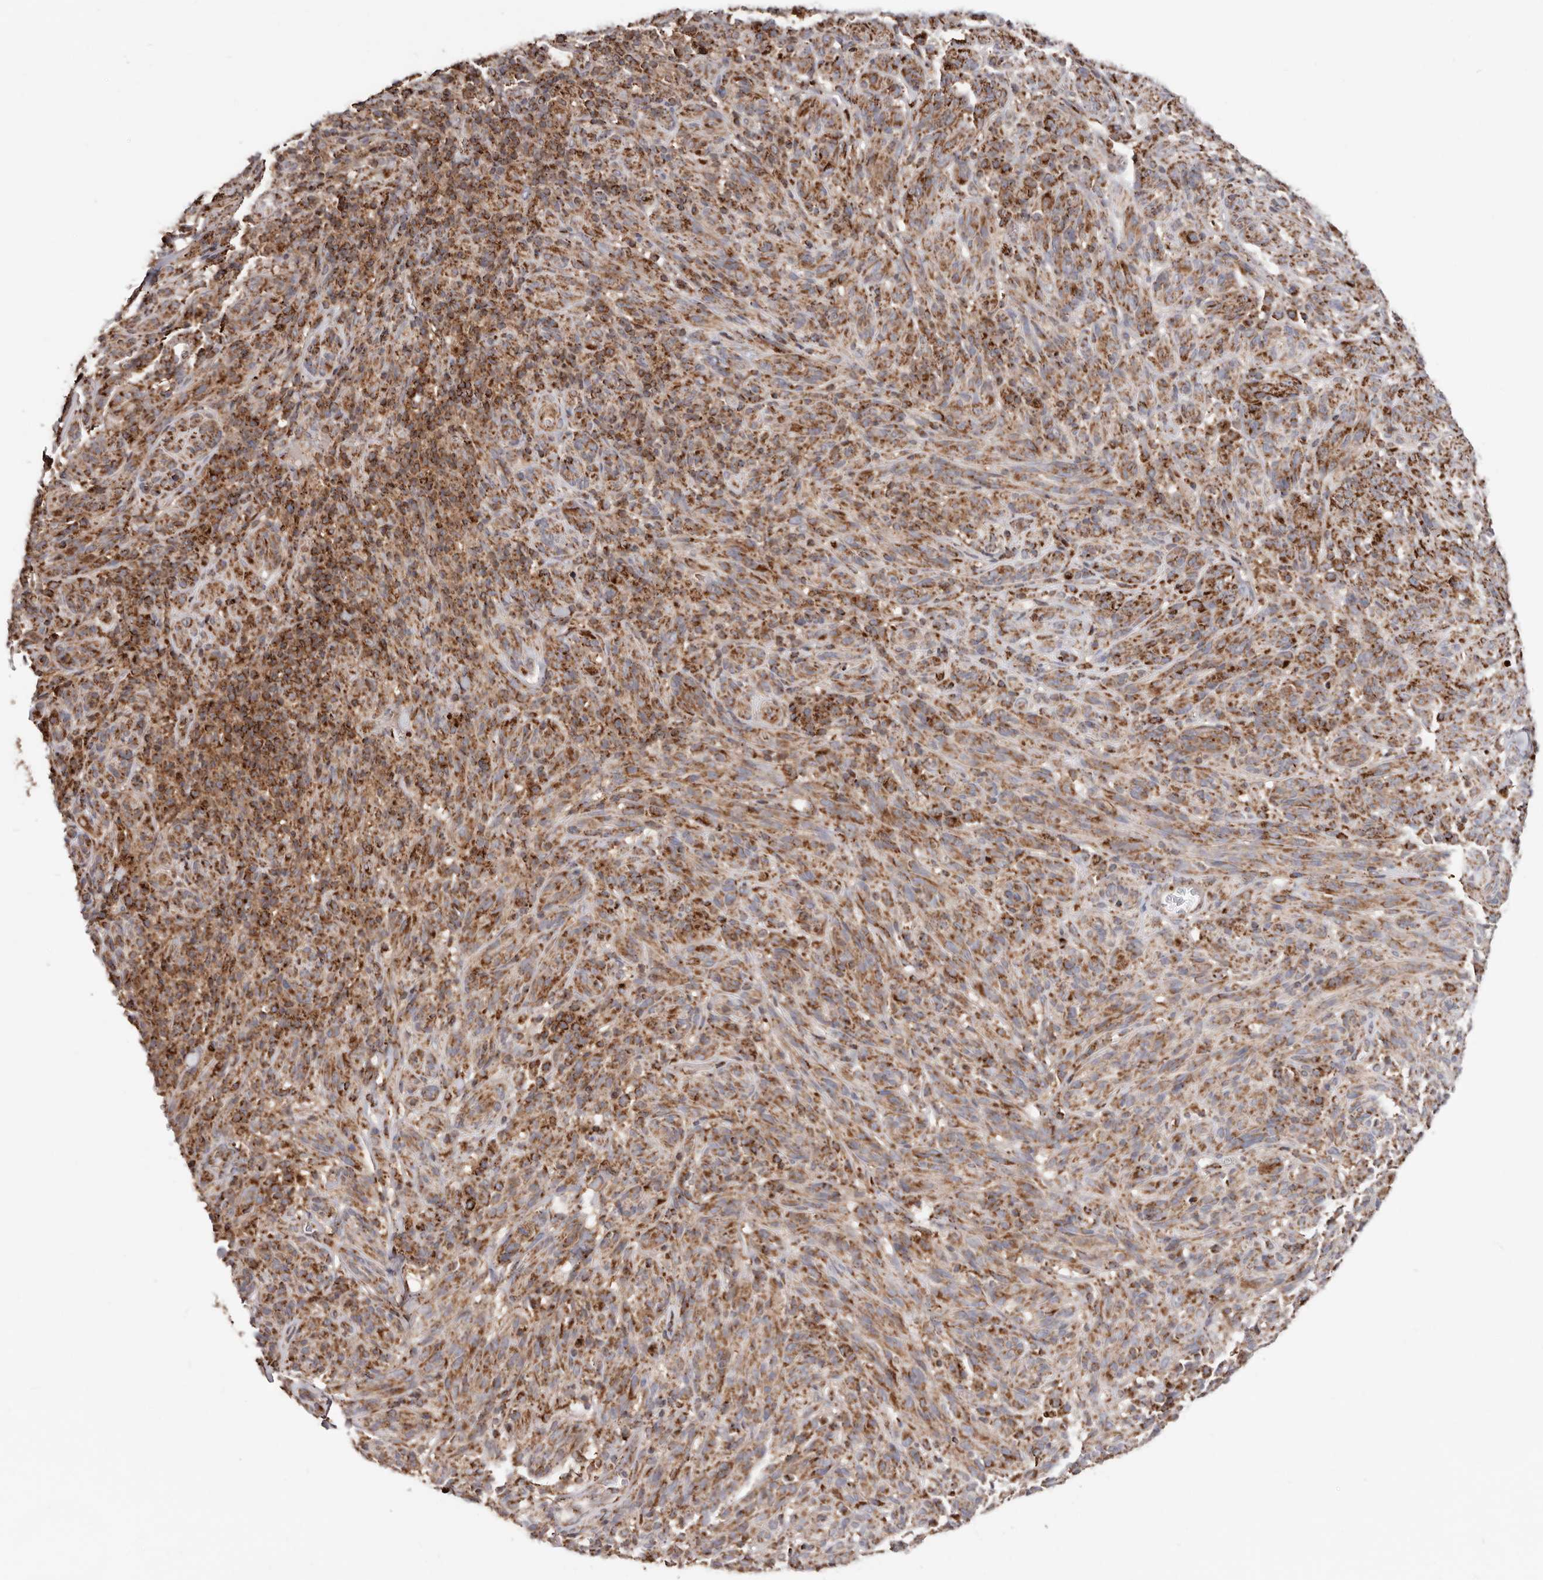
{"staining": {"intensity": "moderate", "quantity": ">75%", "location": "cytoplasmic/membranous"}, "tissue": "melanoma", "cell_type": "Tumor cells", "image_type": "cancer", "snomed": [{"axis": "morphology", "description": "Malignant melanoma, NOS"}, {"axis": "topography", "description": "Skin of head"}], "caption": "Immunohistochemical staining of human melanoma demonstrates medium levels of moderate cytoplasmic/membranous protein expression in about >75% of tumor cells. (DAB (3,3'-diaminobenzidine) IHC, brown staining for protein, blue staining for nuclei).", "gene": "PRKACB", "patient": {"sex": "male", "age": 96}}